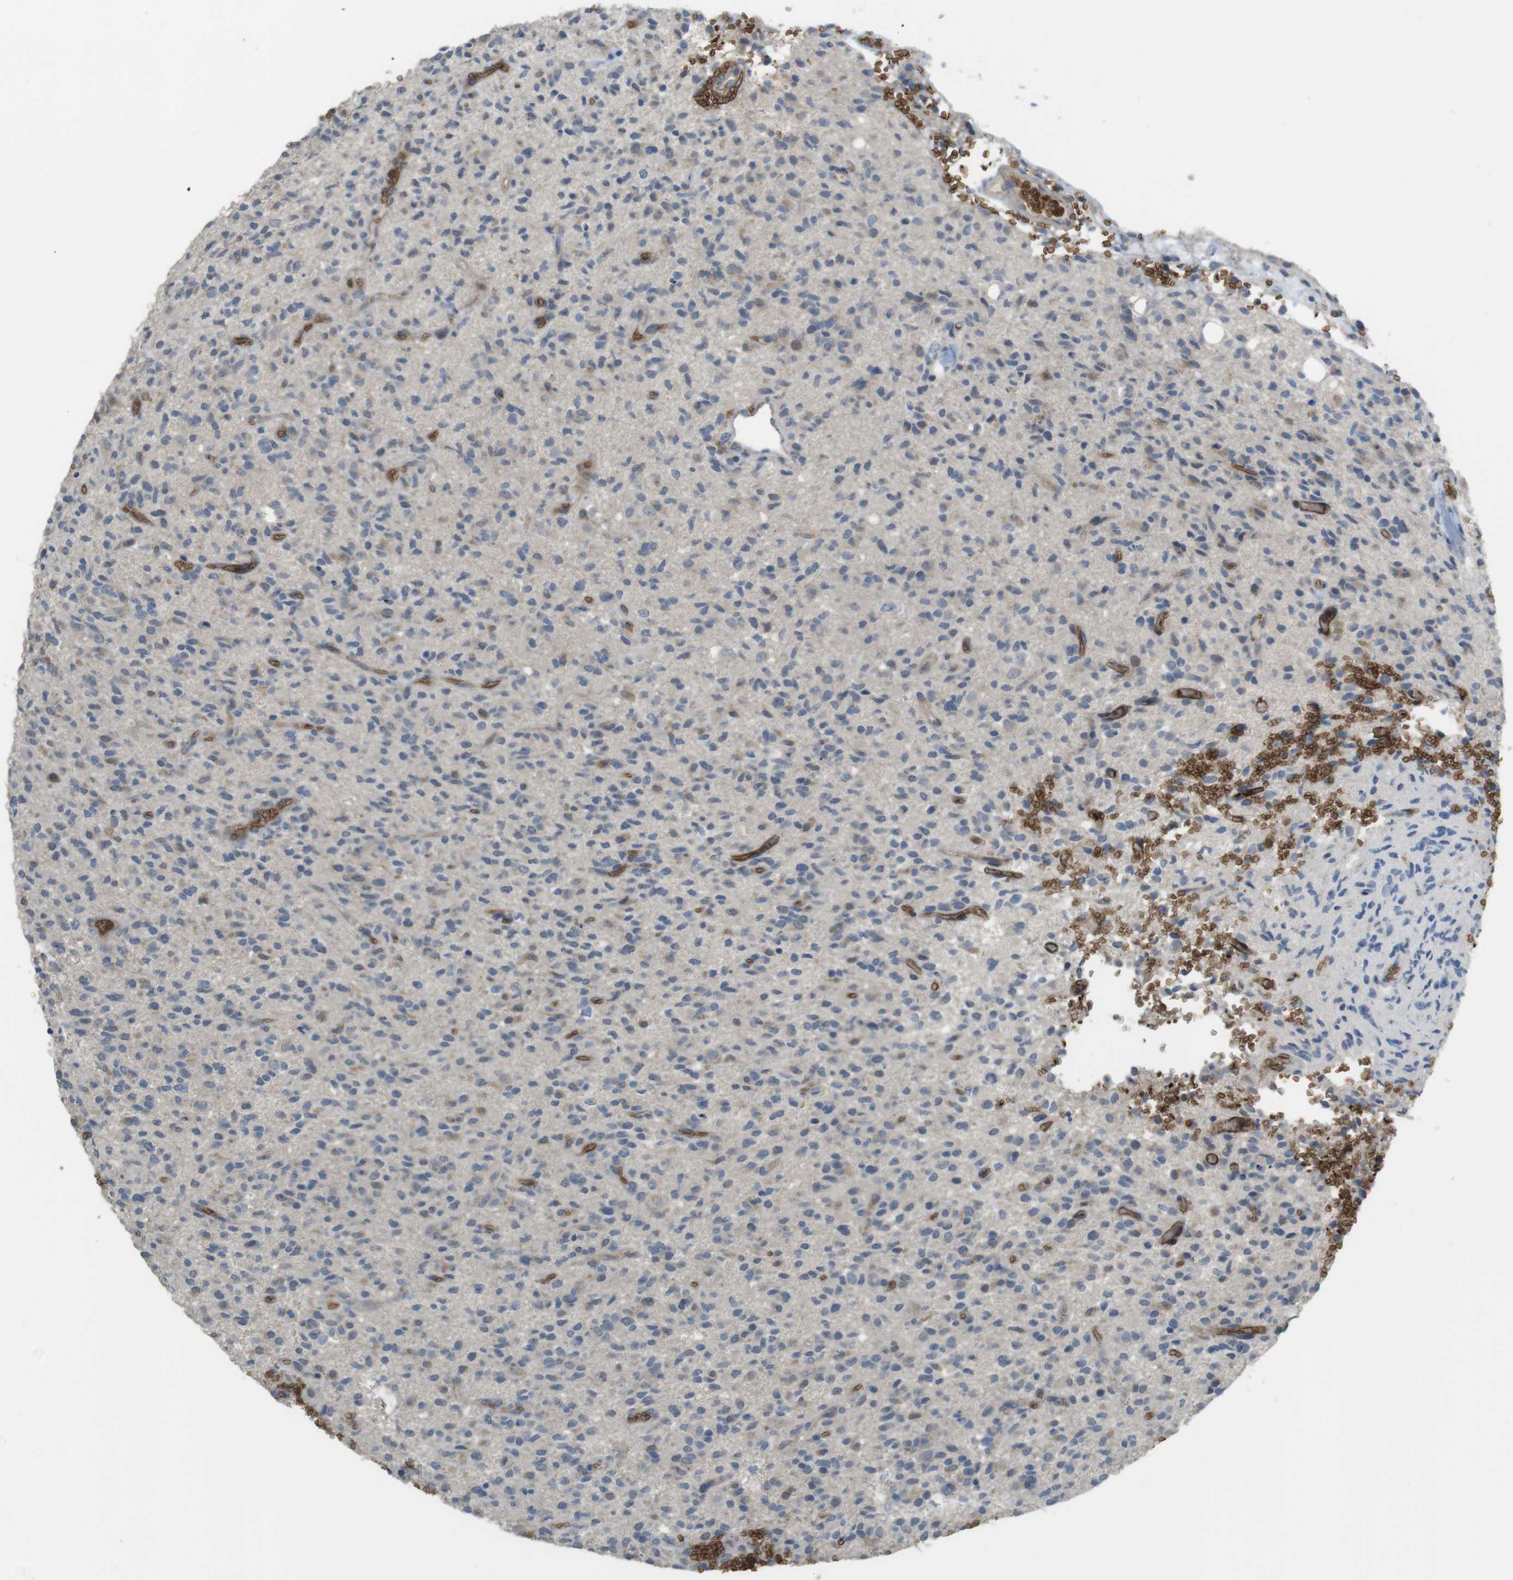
{"staining": {"intensity": "weak", "quantity": "<25%", "location": "cytoplasmic/membranous"}, "tissue": "glioma", "cell_type": "Tumor cells", "image_type": "cancer", "snomed": [{"axis": "morphology", "description": "Glioma, malignant, High grade"}, {"axis": "topography", "description": "Brain"}], "caption": "The histopathology image demonstrates no significant staining in tumor cells of malignant high-grade glioma.", "gene": "GYPA", "patient": {"sex": "male", "age": 71}}